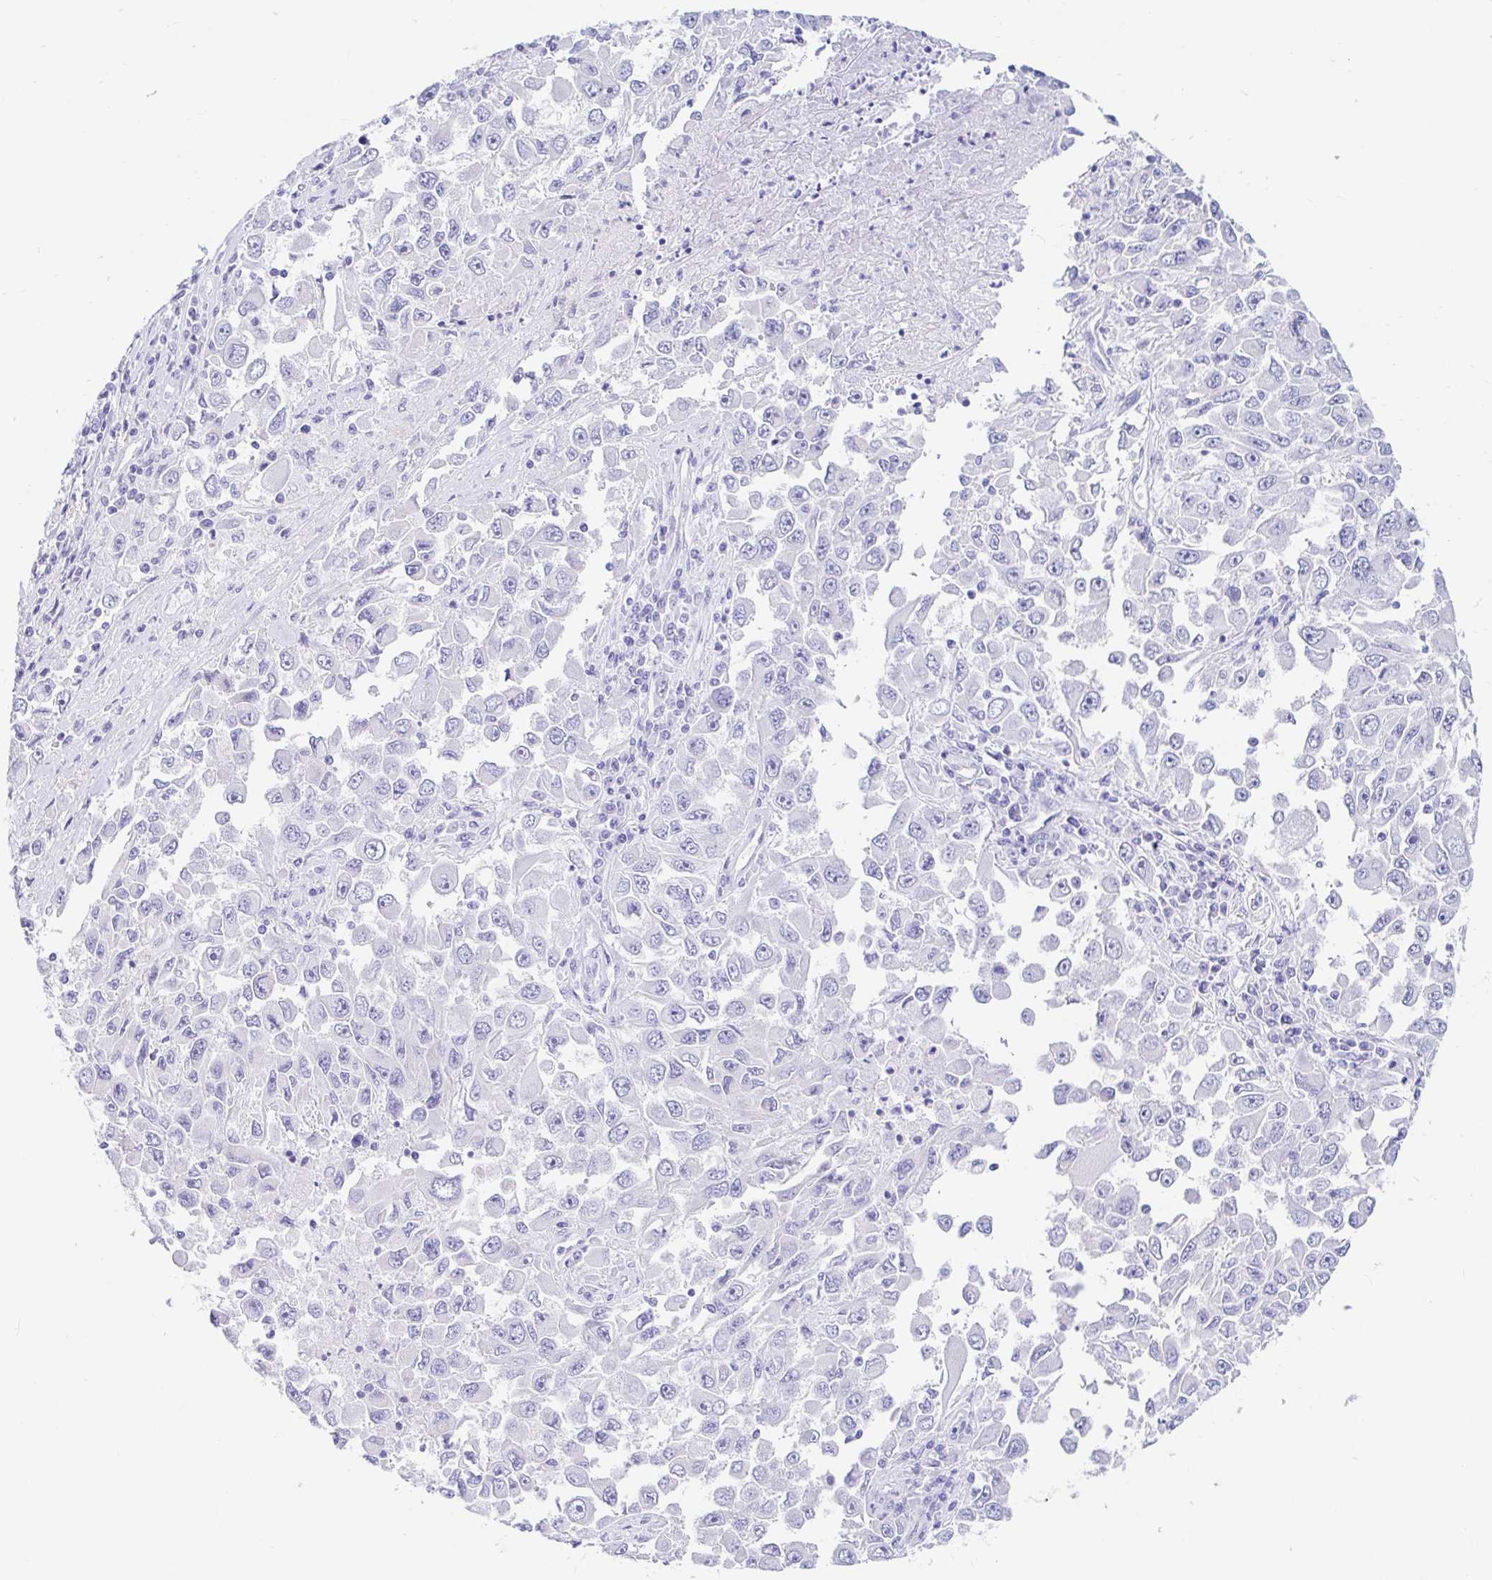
{"staining": {"intensity": "negative", "quantity": "none", "location": "none"}, "tissue": "melanoma", "cell_type": "Tumor cells", "image_type": "cancer", "snomed": [{"axis": "morphology", "description": "Malignant melanoma, Metastatic site"}, {"axis": "topography", "description": "Lymph node"}], "caption": "Tumor cells are negative for protein expression in human melanoma. (Stains: DAB (3,3'-diaminobenzidine) IHC with hematoxylin counter stain, Microscopy: brightfield microscopy at high magnification).", "gene": "PPP1R1B", "patient": {"sex": "female", "age": 67}}